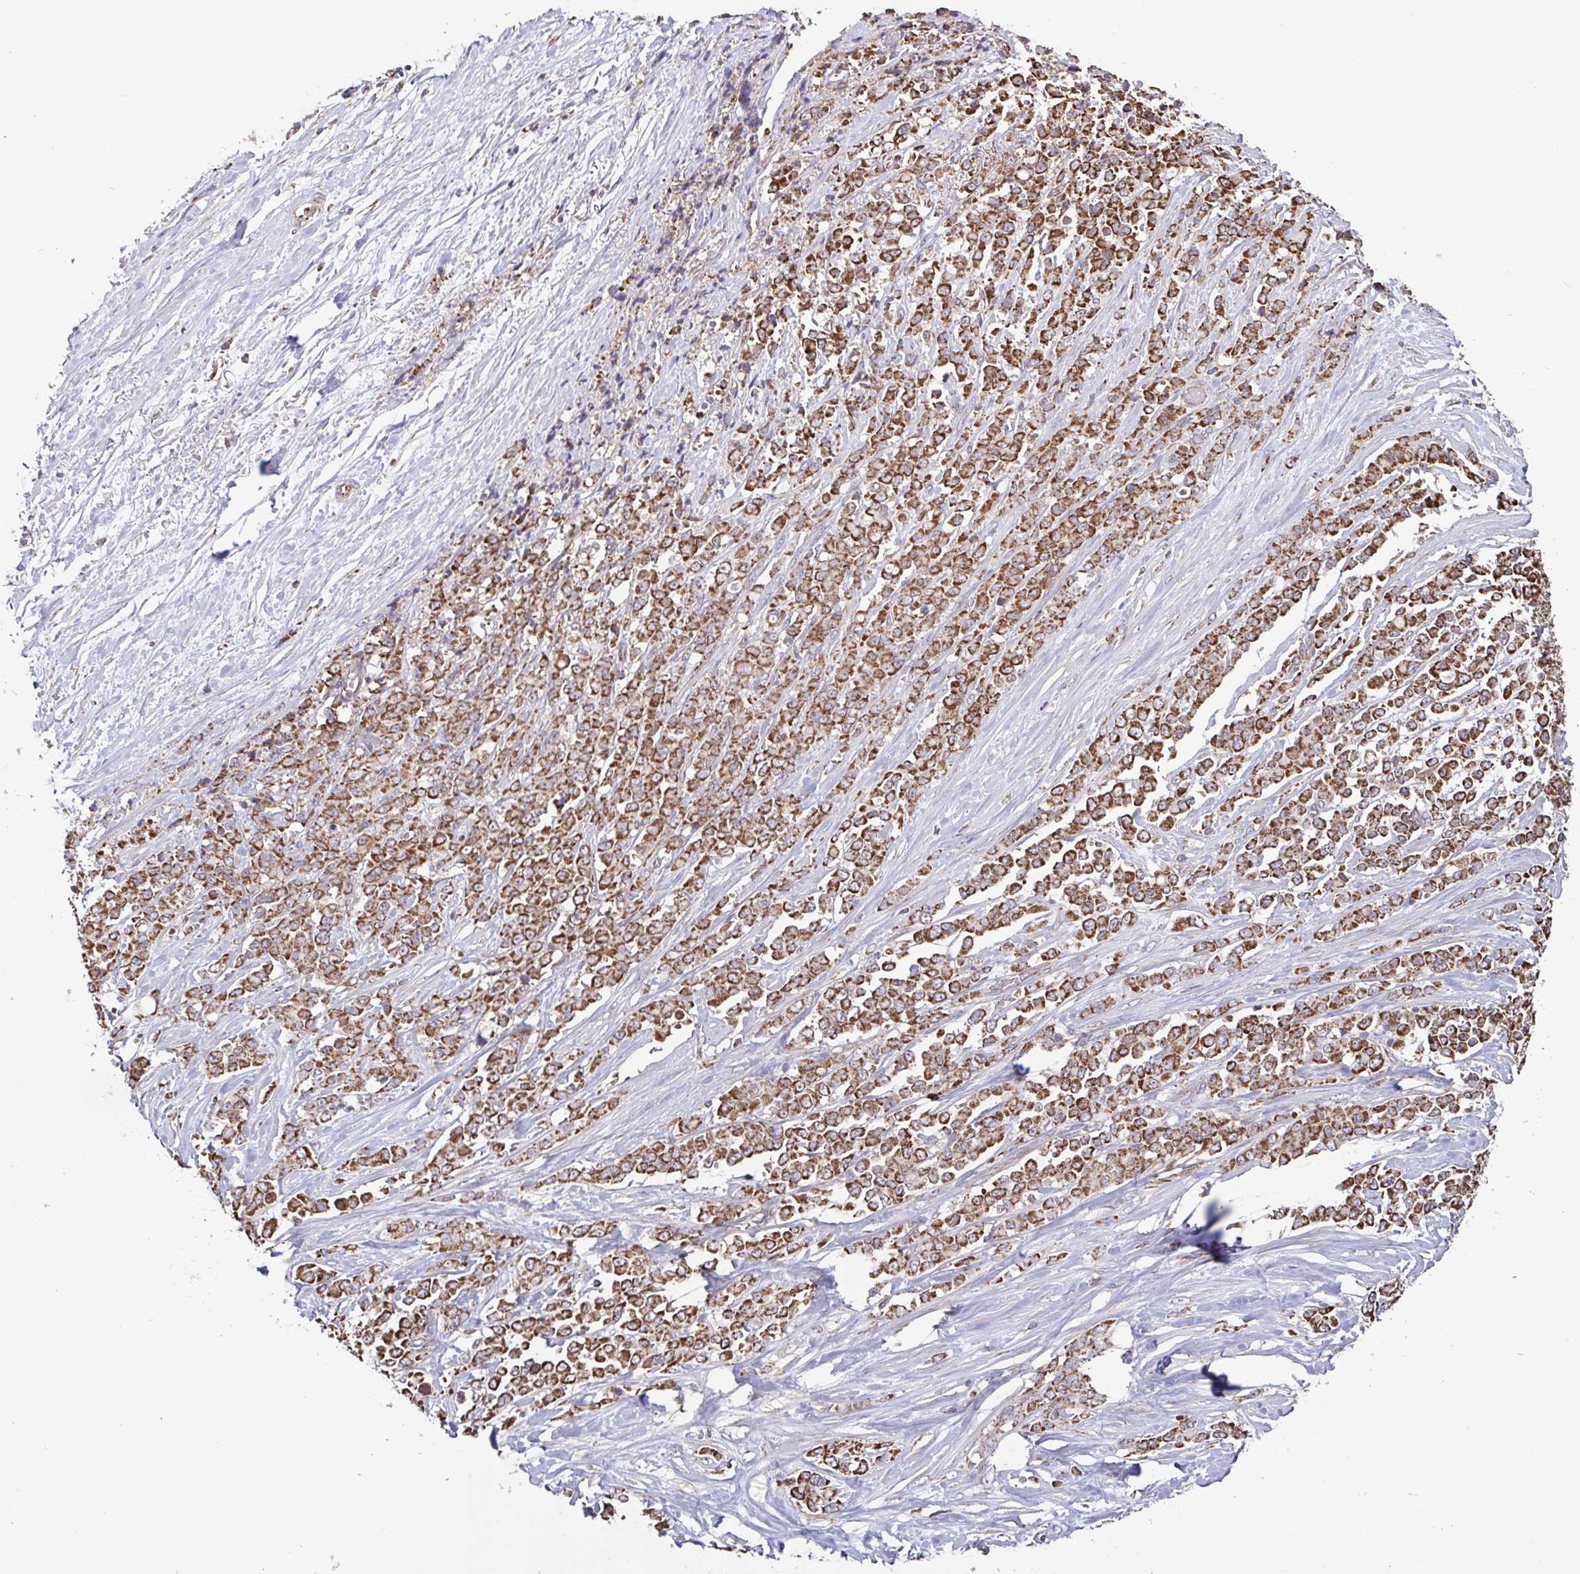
{"staining": {"intensity": "strong", "quantity": ">75%", "location": "cytoplasmic/membranous"}, "tissue": "stomach cancer", "cell_type": "Tumor cells", "image_type": "cancer", "snomed": [{"axis": "morphology", "description": "Adenocarcinoma, NOS"}, {"axis": "topography", "description": "Stomach"}], "caption": "The immunohistochemical stain highlights strong cytoplasmic/membranous positivity in tumor cells of stomach adenocarcinoma tissue.", "gene": "DIP2B", "patient": {"sex": "female", "age": 76}}